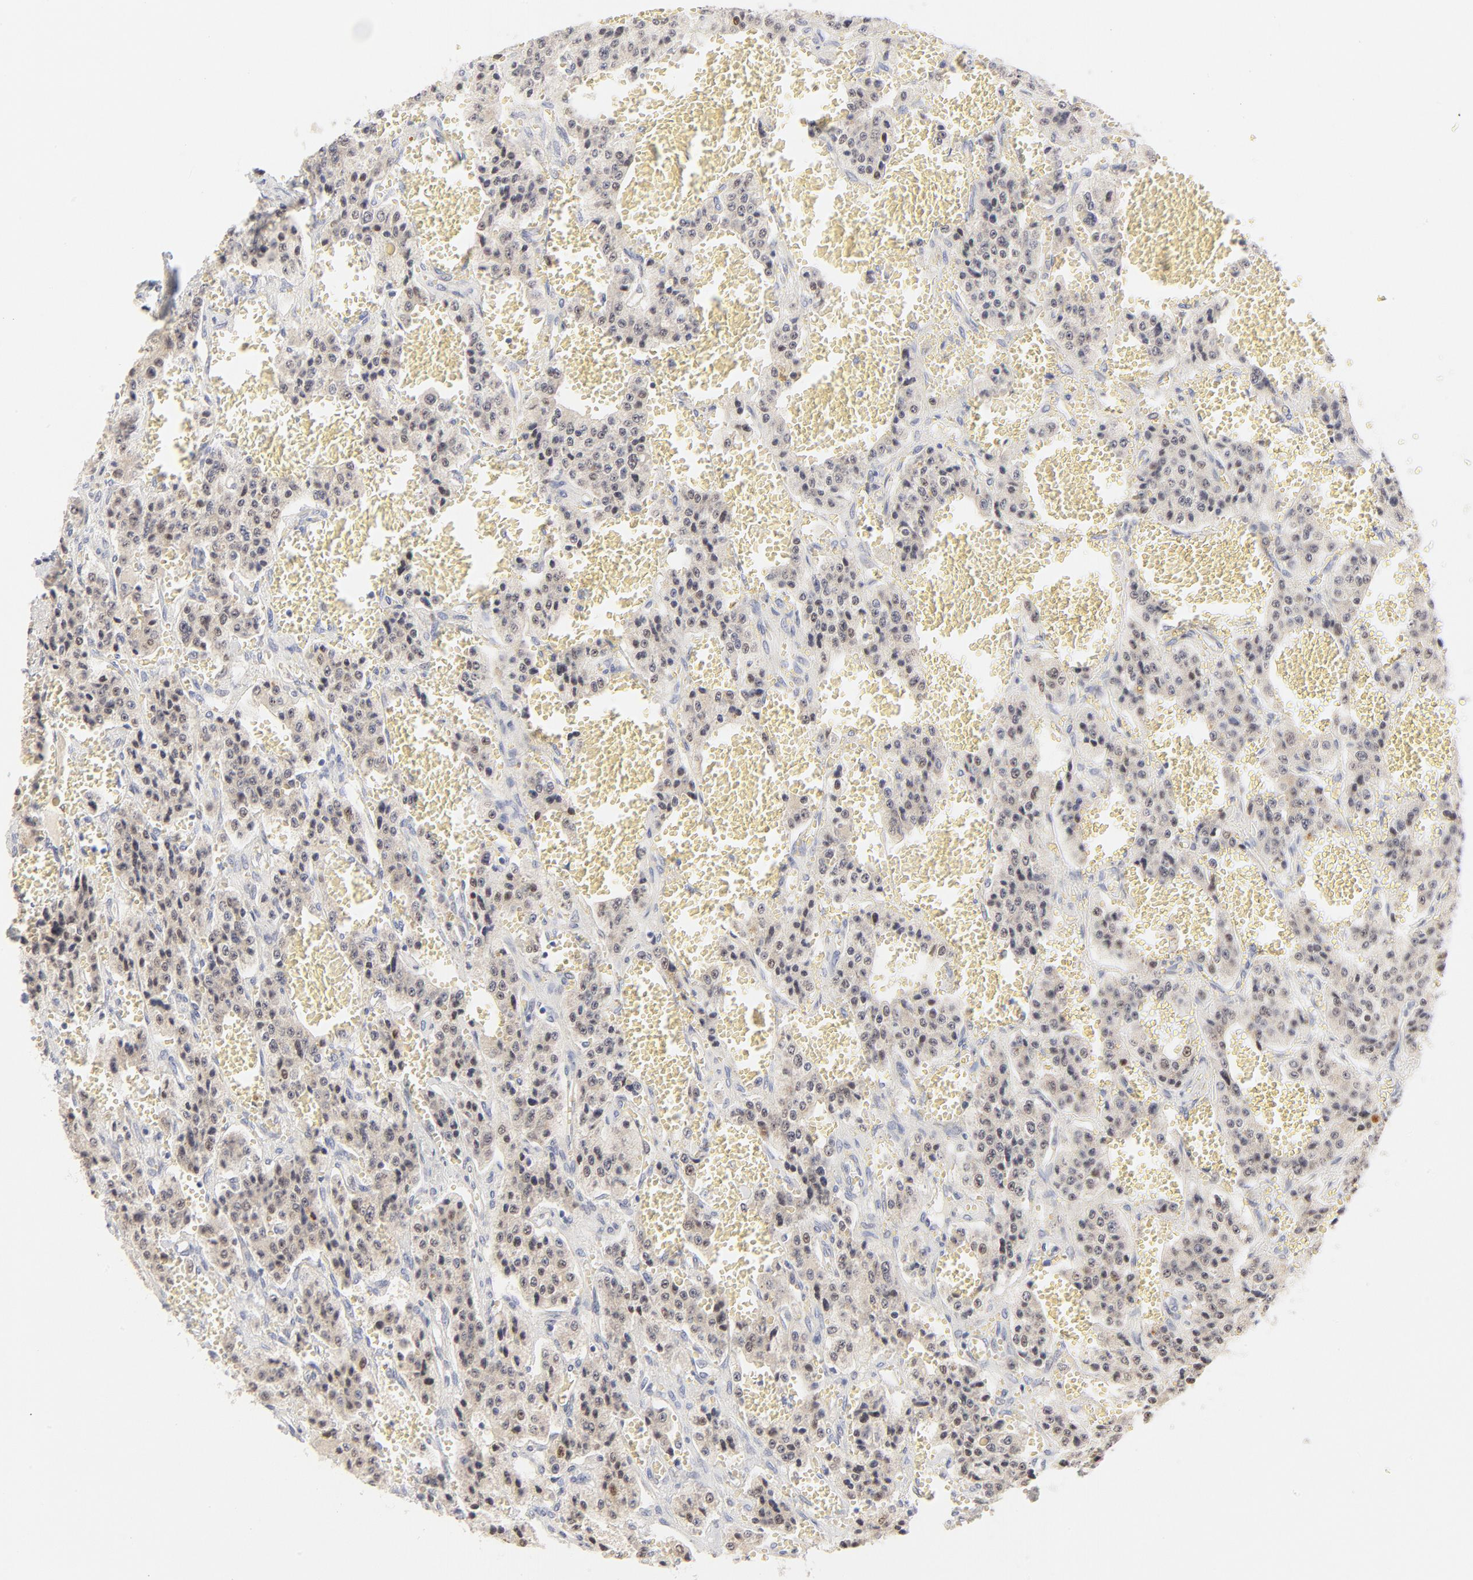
{"staining": {"intensity": "weak", "quantity": ">75%", "location": "cytoplasmic/membranous"}, "tissue": "carcinoid", "cell_type": "Tumor cells", "image_type": "cancer", "snomed": [{"axis": "morphology", "description": "Carcinoid, malignant, NOS"}, {"axis": "topography", "description": "Small intestine"}], "caption": "Malignant carcinoid stained with DAB (3,3'-diaminobenzidine) immunohistochemistry reveals low levels of weak cytoplasmic/membranous expression in approximately >75% of tumor cells.", "gene": "NKX2-2", "patient": {"sex": "male", "age": 52}}